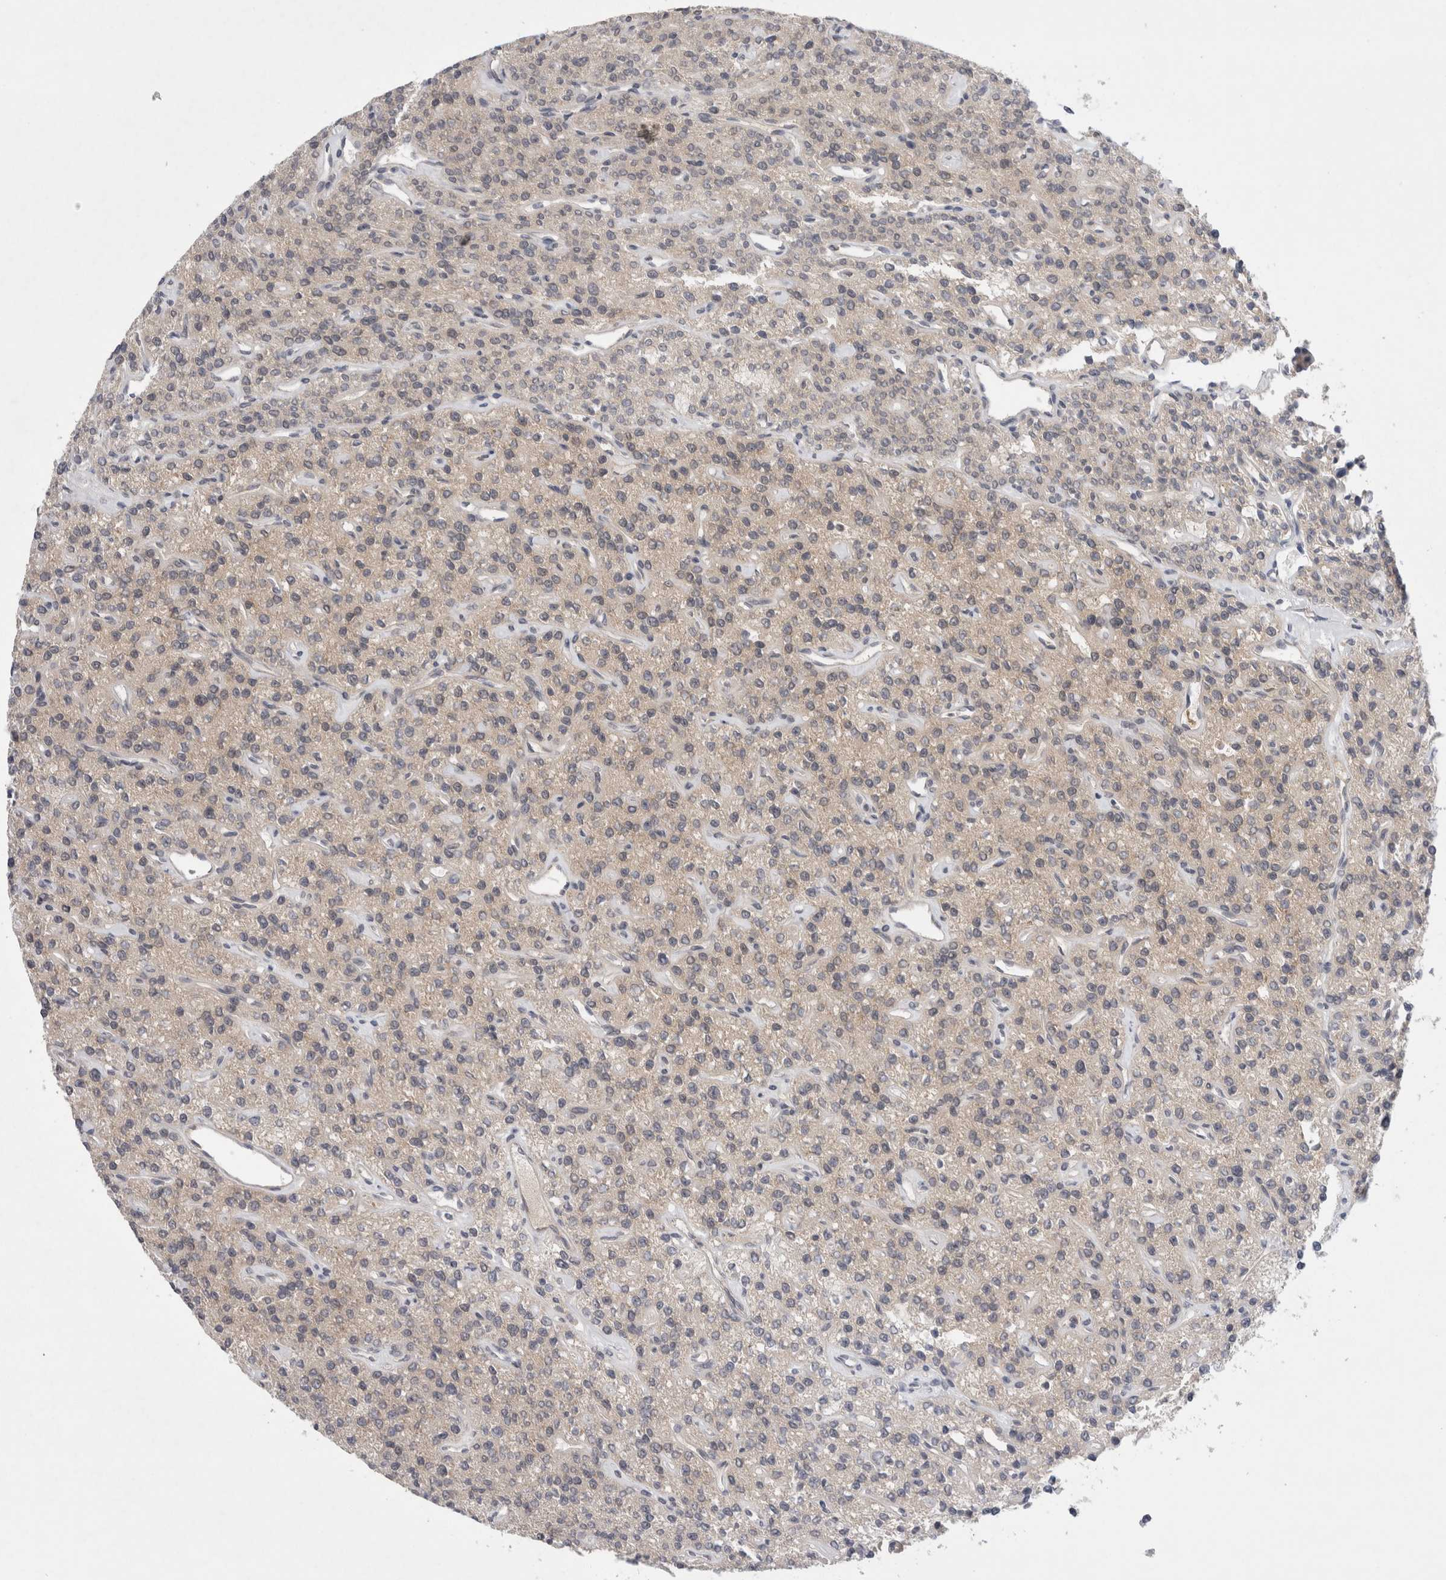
{"staining": {"intensity": "weak", "quantity": ">75%", "location": "cytoplasmic/membranous"}, "tissue": "parathyroid gland", "cell_type": "Glandular cells", "image_type": "normal", "snomed": [{"axis": "morphology", "description": "Normal tissue, NOS"}, {"axis": "topography", "description": "Parathyroid gland"}], "caption": "This histopathology image reveals immunohistochemistry (IHC) staining of unremarkable parathyroid gland, with low weak cytoplasmic/membranous expression in about >75% of glandular cells.", "gene": "WIPF2", "patient": {"sex": "male", "age": 46}}